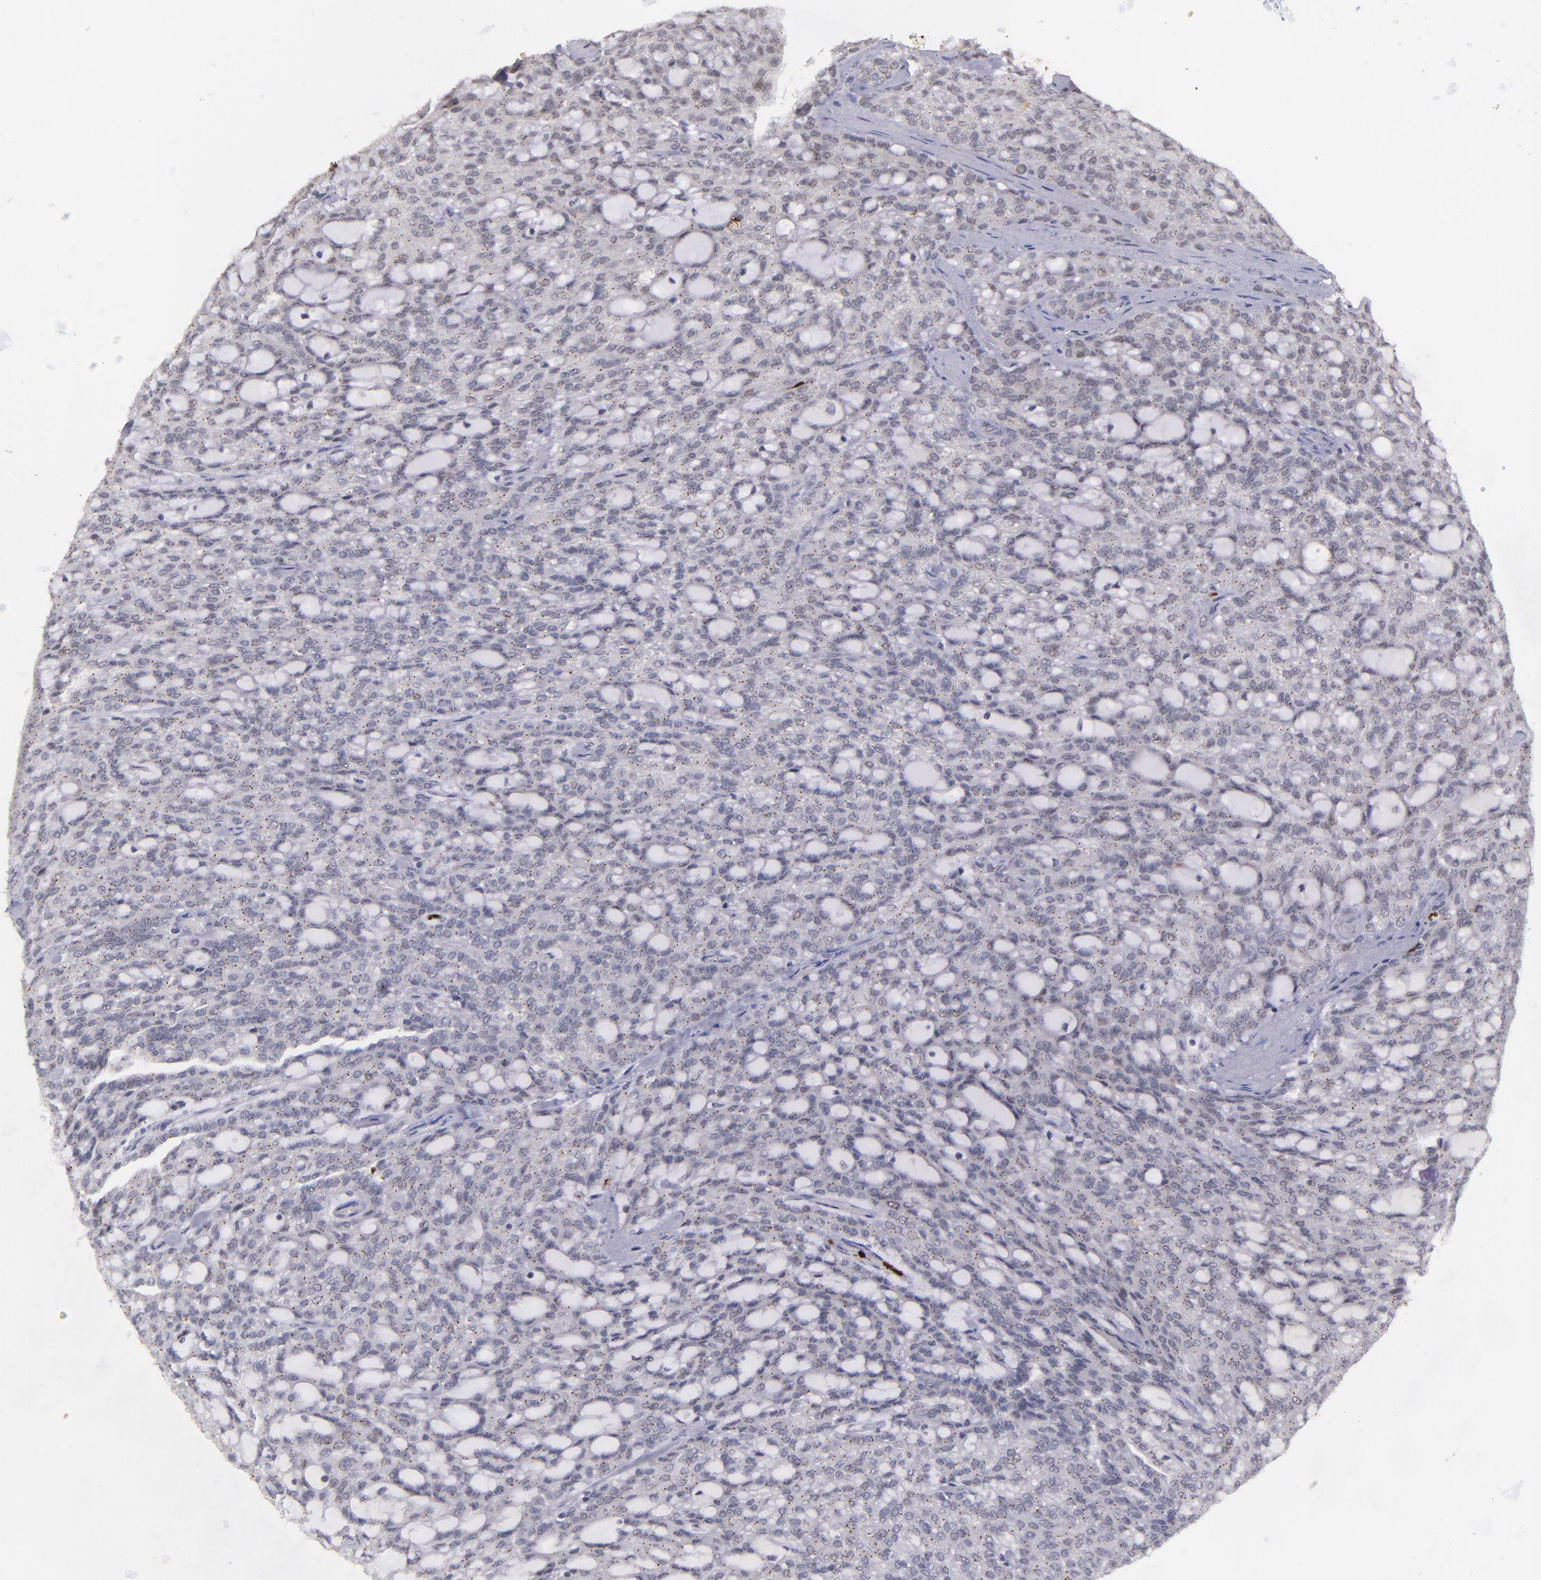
{"staining": {"intensity": "moderate", "quantity": "25%-75%", "location": "cytoplasmic/membranous"}, "tissue": "renal cancer", "cell_type": "Tumor cells", "image_type": "cancer", "snomed": [{"axis": "morphology", "description": "Adenocarcinoma, NOS"}, {"axis": "topography", "description": "Kidney"}], "caption": "Immunohistochemistry of renal adenocarcinoma demonstrates medium levels of moderate cytoplasmic/membranous staining in approximately 25%-75% of tumor cells.", "gene": "RXRG", "patient": {"sex": "male", "age": 63}}